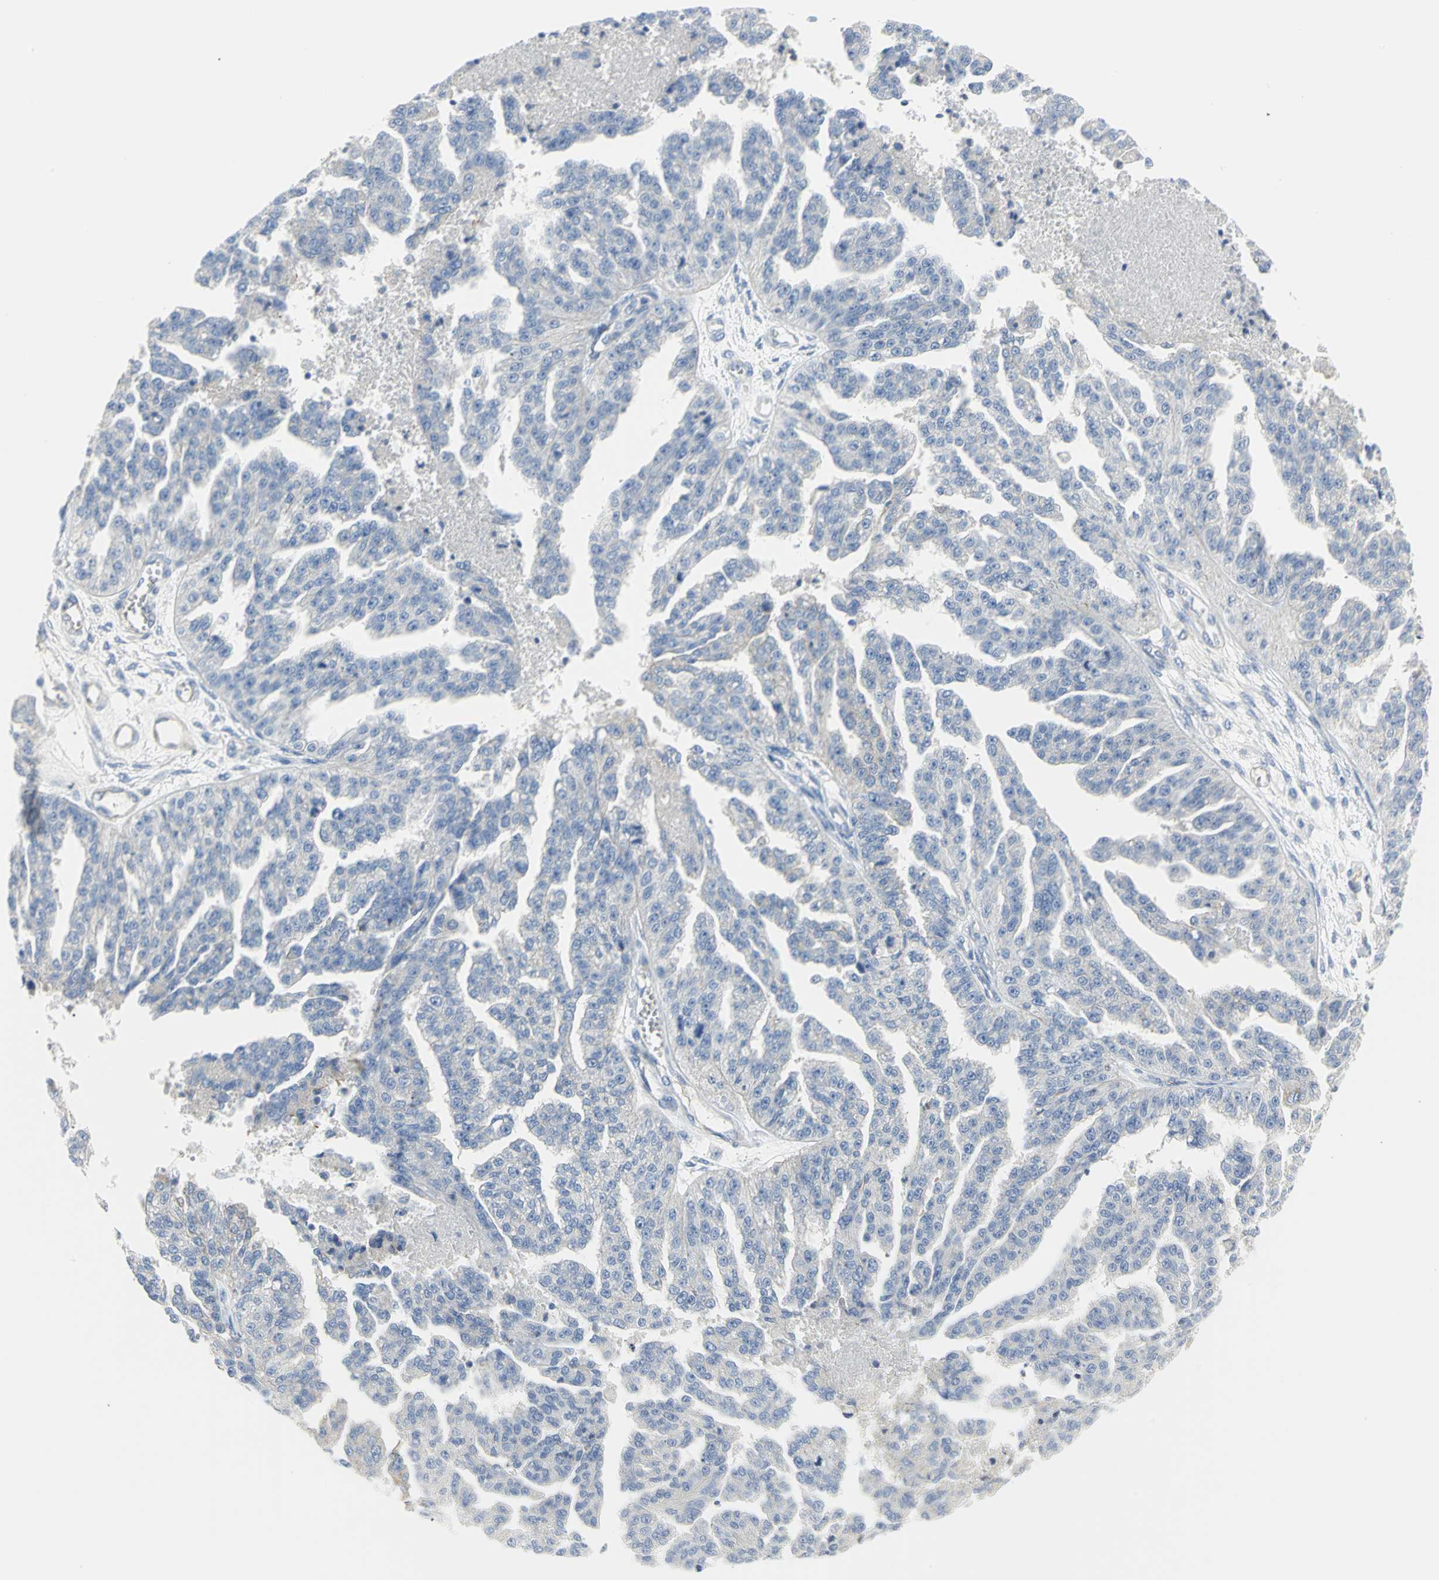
{"staining": {"intensity": "negative", "quantity": "none", "location": "none"}, "tissue": "ovarian cancer", "cell_type": "Tumor cells", "image_type": "cancer", "snomed": [{"axis": "morphology", "description": "Cystadenocarcinoma, serous, NOS"}, {"axis": "topography", "description": "Ovary"}], "caption": "The histopathology image reveals no significant staining in tumor cells of serous cystadenocarcinoma (ovarian).", "gene": "FLNB", "patient": {"sex": "female", "age": 58}}